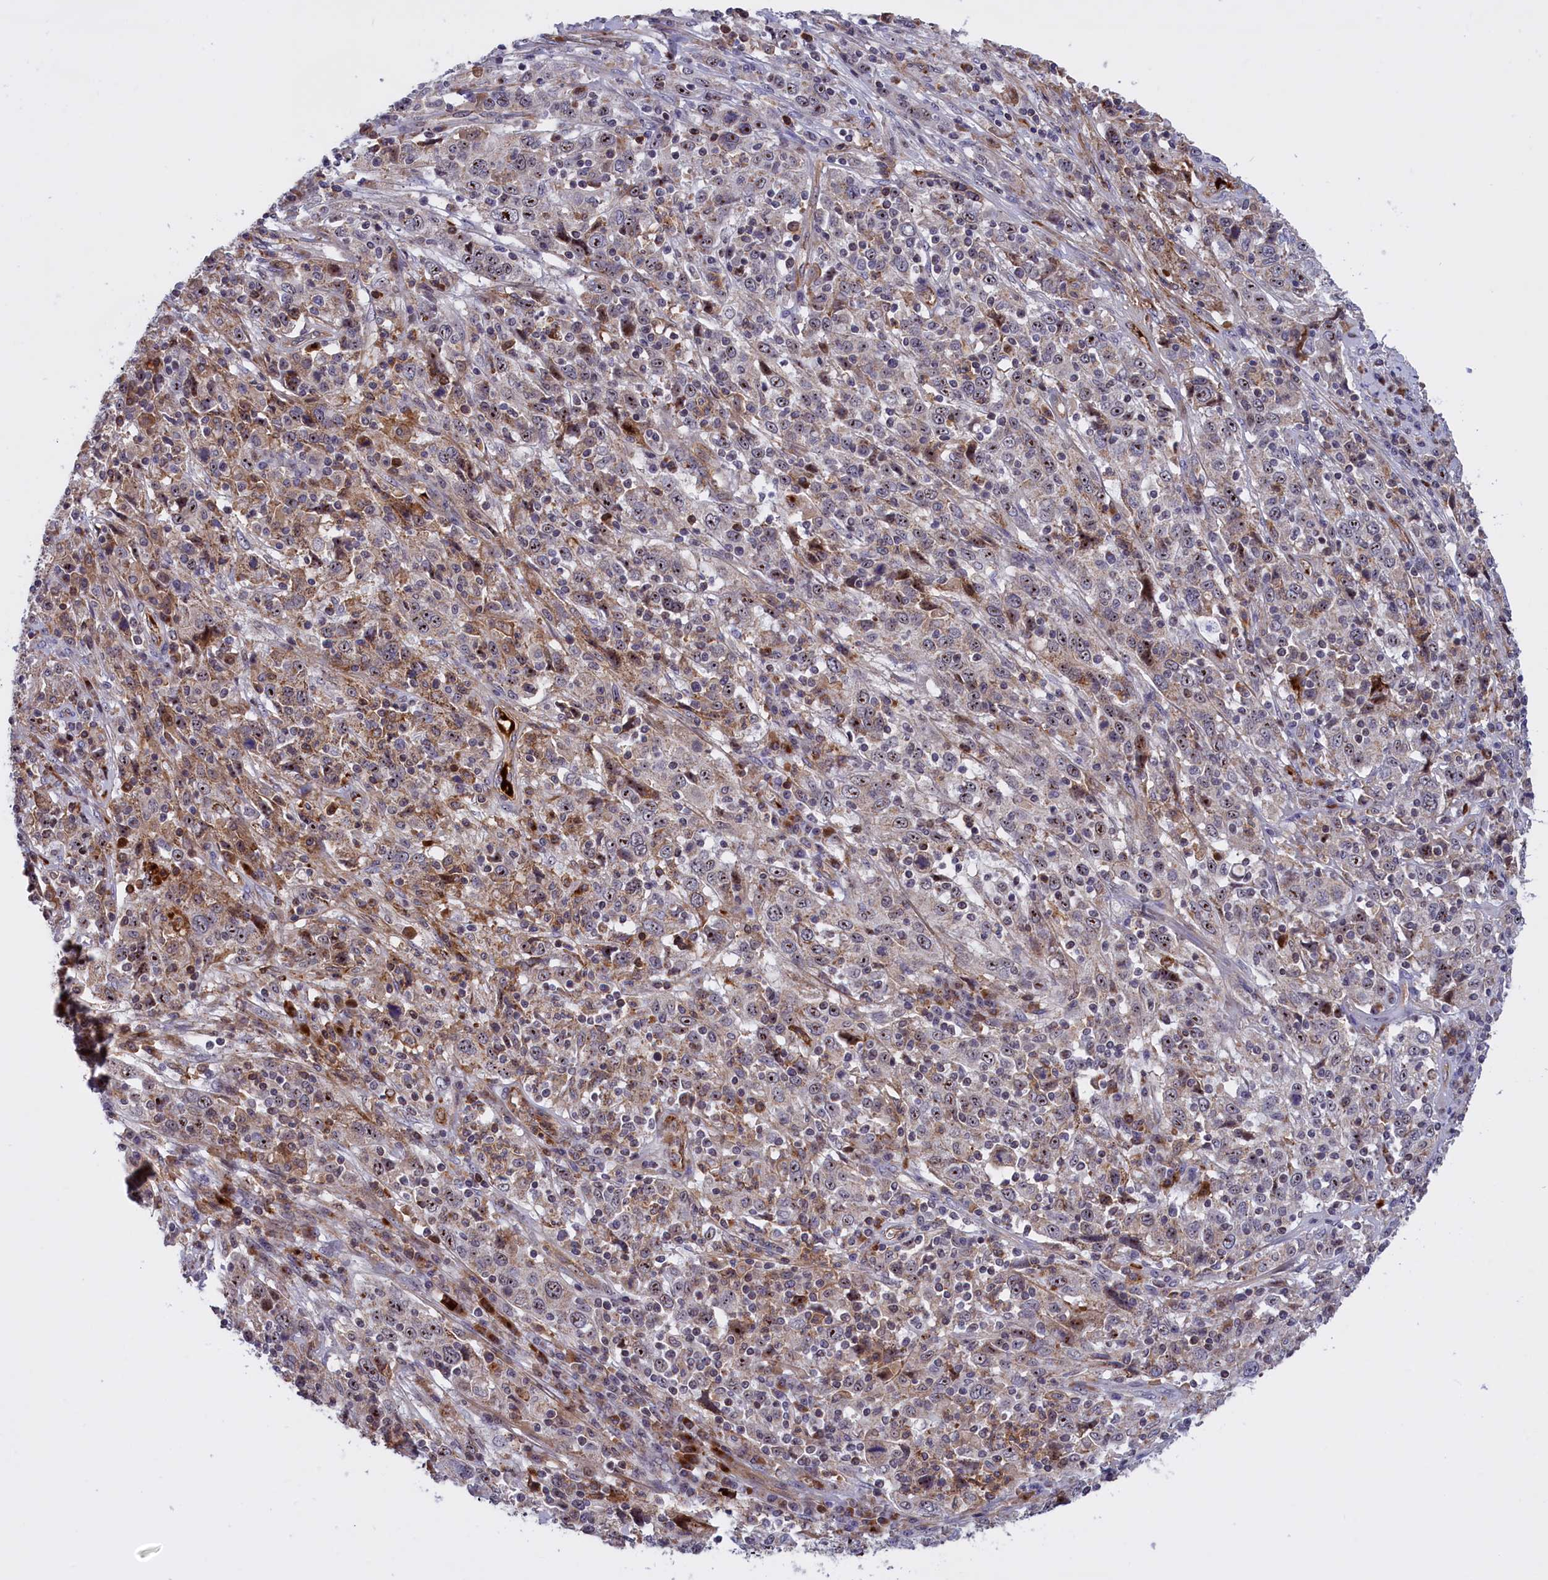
{"staining": {"intensity": "weak", "quantity": "25%-75%", "location": "cytoplasmic/membranous,nuclear"}, "tissue": "cervical cancer", "cell_type": "Tumor cells", "image_type": "cancer", "snomed": [{"axis": "morphology", "description": "Squamous cell carcinoma, NOS"}, {"axis": "topography", "description": "Cervix"}], "caption": "Cervical squamous cell carcinoma stained for a protein (brown) reveals weak cytoplasmic/membranous and nuclear positive staining in approximately 25%-75% of tumor cells.", "gene": "MPND", "patient": {"sex": "female", "age": 46}}